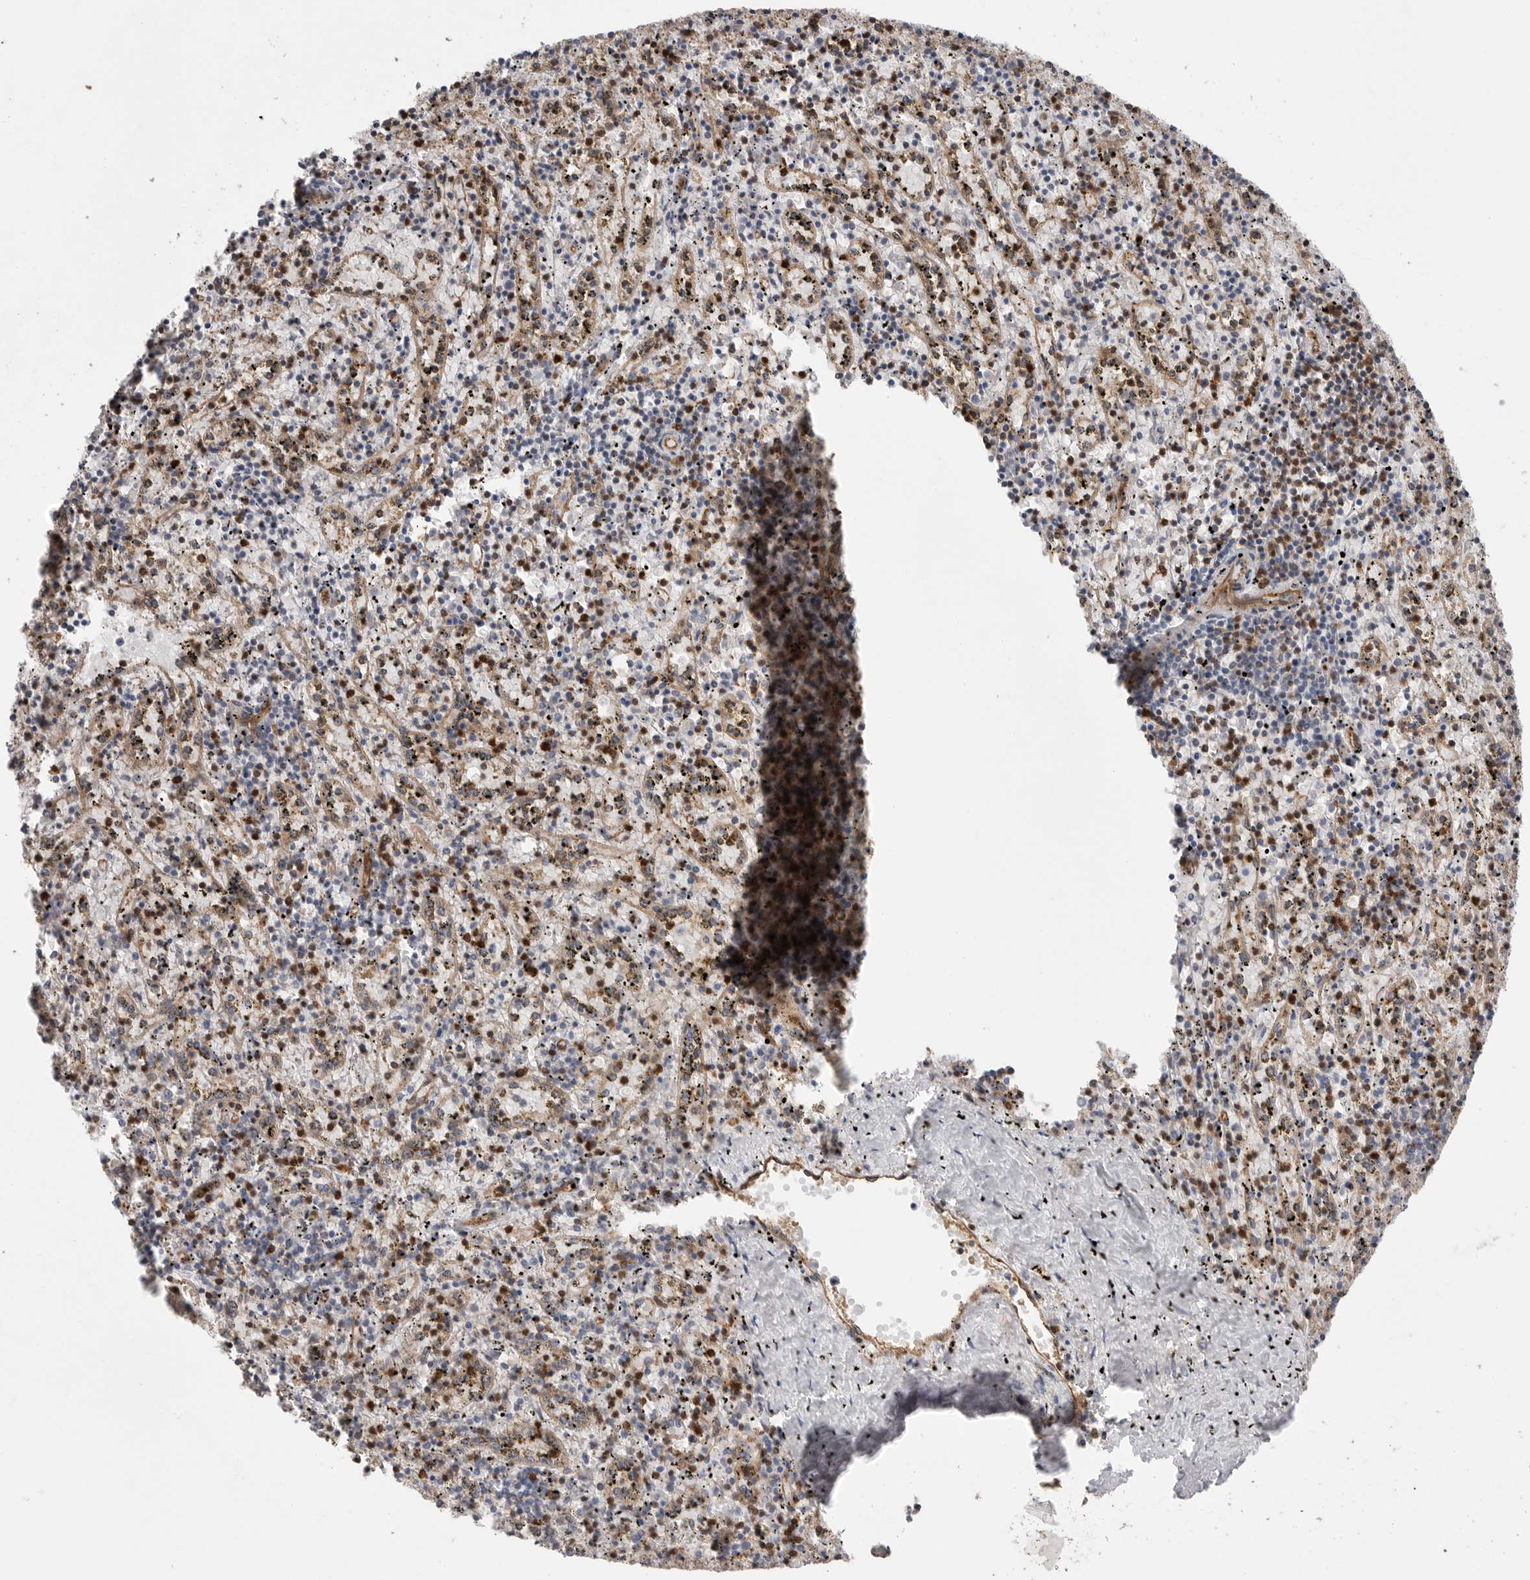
{"staining": {"intensity": "moderate", "quantity": "25%-75%", "location": "cytoplasmic/membranous"}, "tissue": "spleen", "cell_type": "Cells in red pulp", "image_type": "normal", "snomed": [{"axis": "morphology", "description": "Normal tissue, NOS"}, {"axis": "topography", "description": "Spleen"}], "caption": "High-magnification brightfield microscopy of unremarkable spleen stained with DAB (3,3'-diaminobenzidine) (brown) and counterstained with hematoxylin (blue). cells in red pulp exhibit moderate cytoplasmic/membranous expression is seen in approximately25%-75% of cells. Immunohistochemistry (ihc) stains the protein in brown and the nuclei are stained blue.", "gene": "PRKCH", "patient": {"sex": "male", "age": 11}}